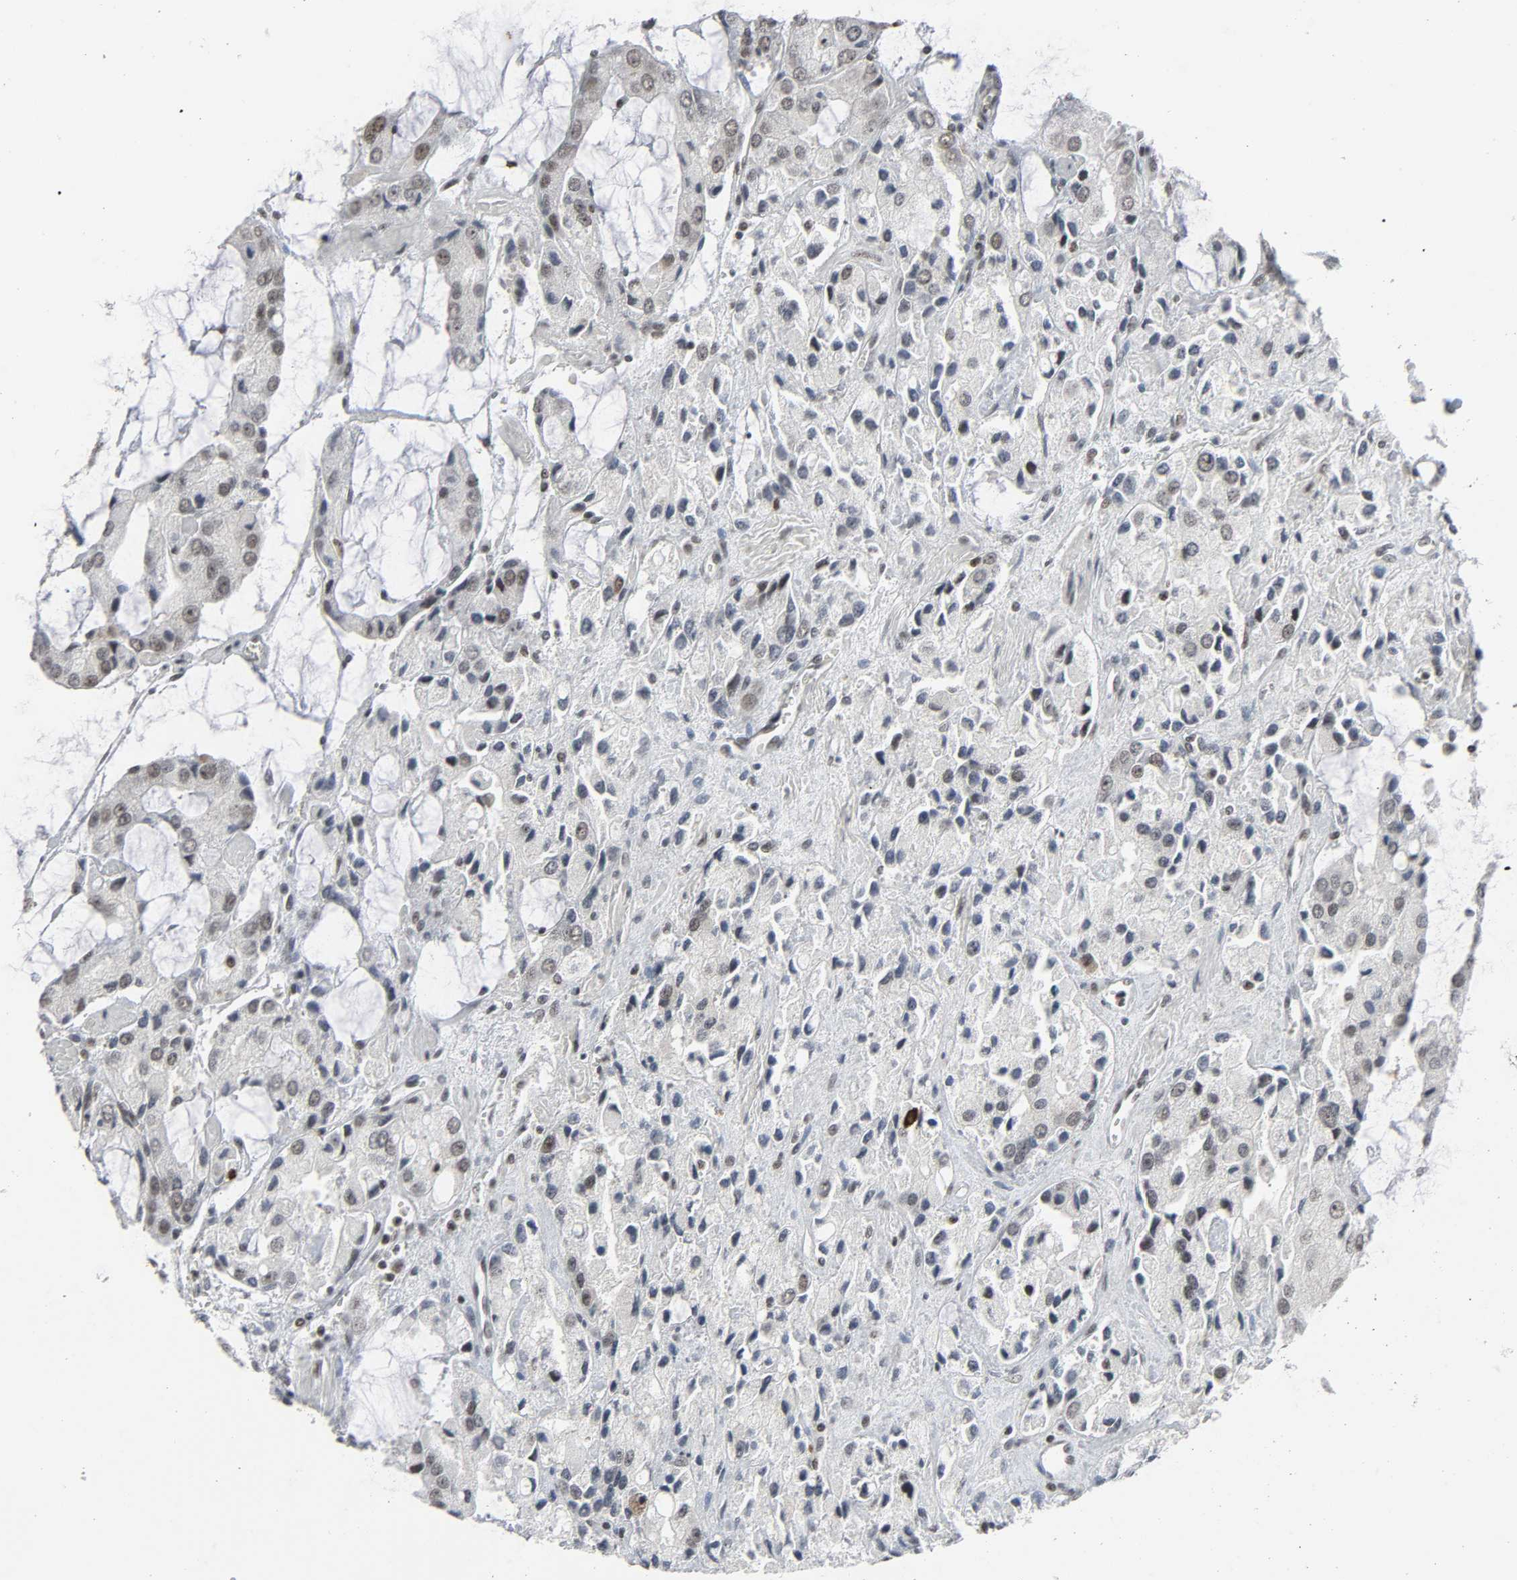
{"staining": {"intensity": "weak", "quantity": ">75%", "location": "nuclear"}, "tissue": "prostate cancer", "cell_type": "Tumor cells", "image_type": "cancer", "snomed": [{"axis": "morphology", "description": "Adenocarcinoma, High grade"}, {"axis": "topography", "description": "Prostate"}], "caption": "Prostate cancer tissue demonstrates weak nuclear expression in approximately >75% of tumor cells, visualized by immunohistochemistry.", "gene": "CDK7", "patient": {"sex": "male", "age": 67}}